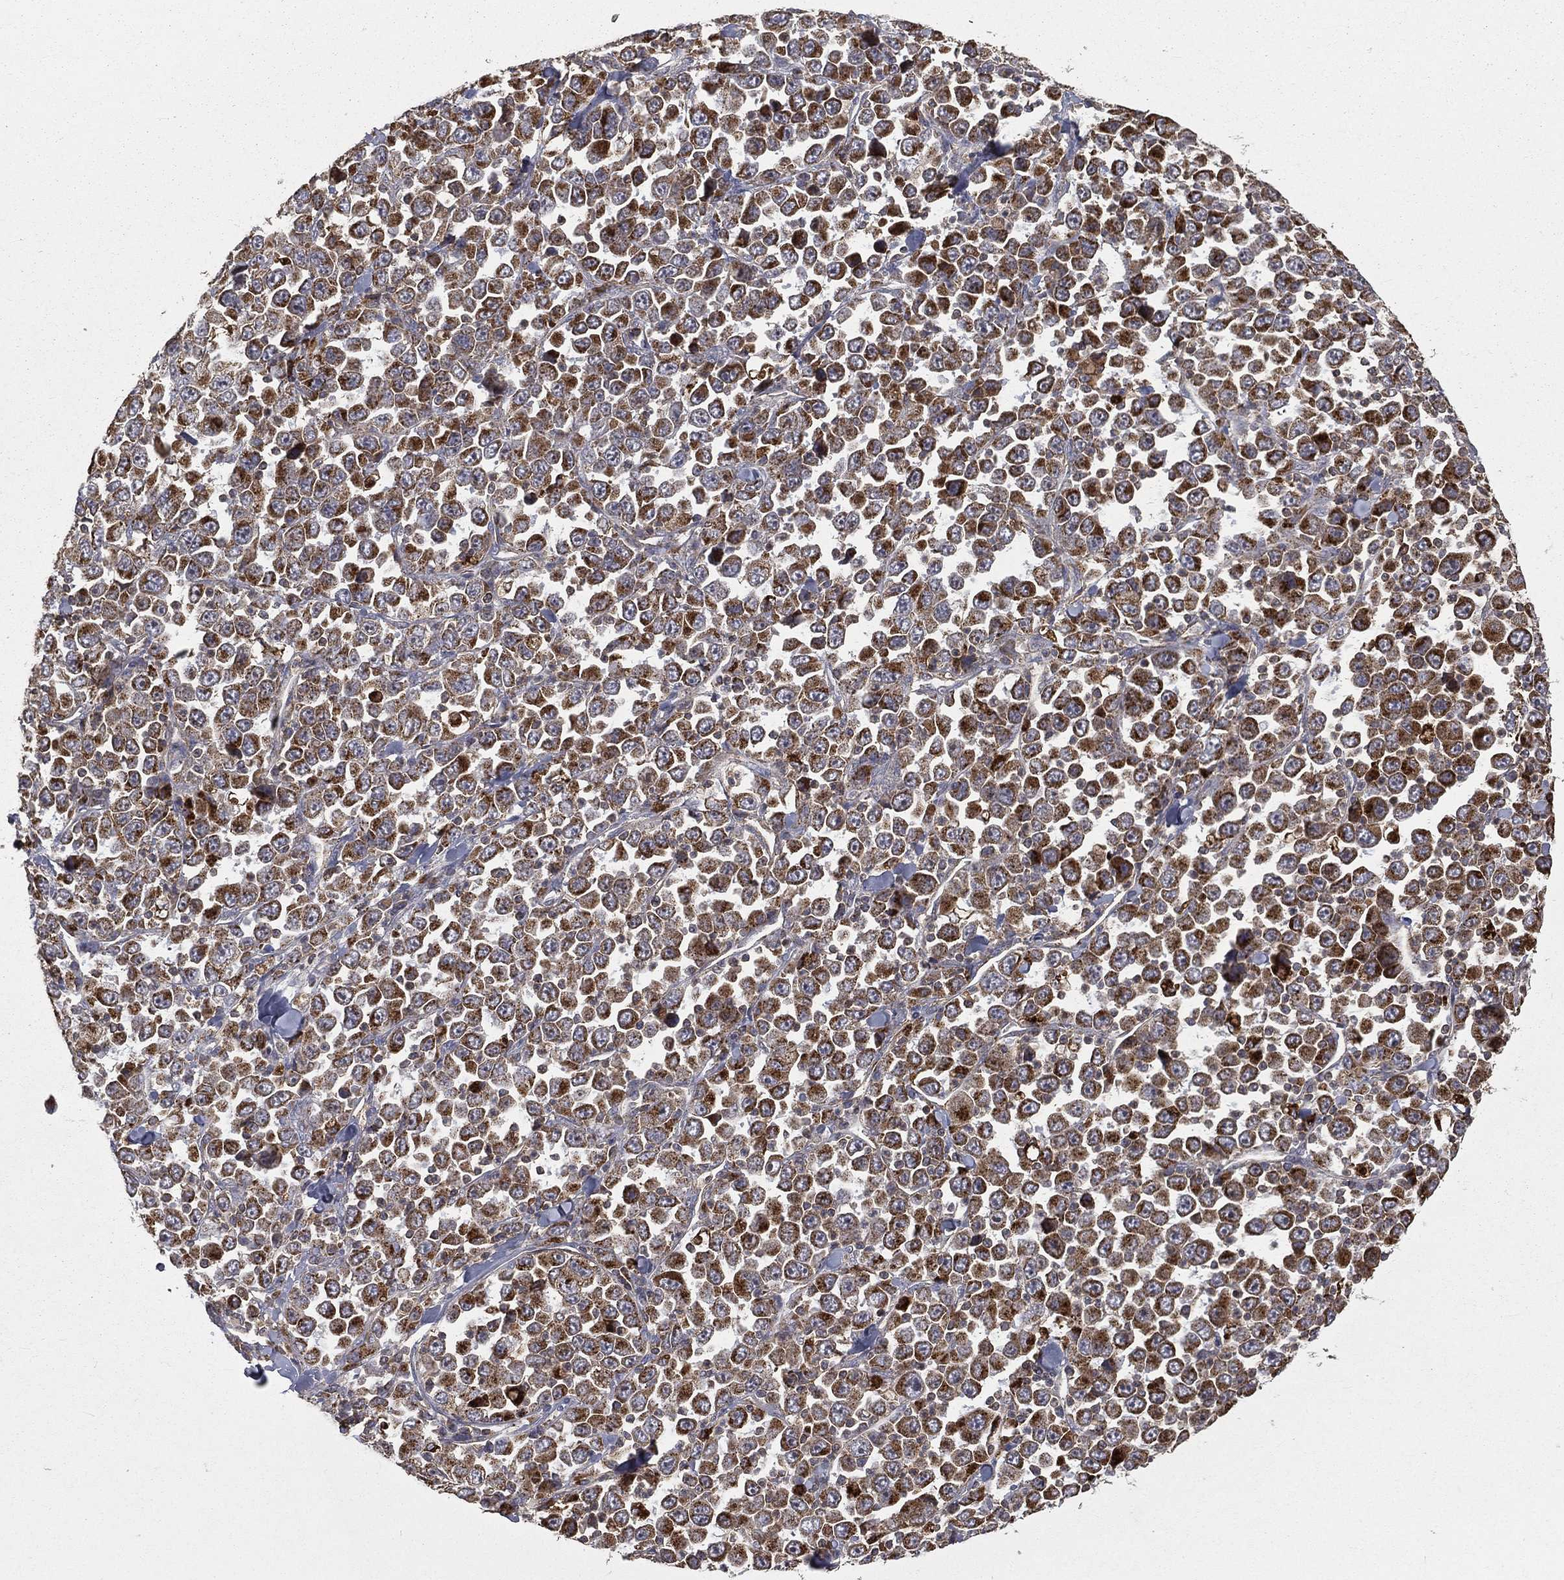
{"staining": {"intensity": "strong", "quantity": "25%-75%", "location": "cytoplasmic/membranous"}, "tissue": "stomach cancer", "cell_type": "Tumor cells", "image_type": "cancer", "snomed": [{"axis": "morphology", "description": "Normal tissue, NOS"}, {"axis": "morphology", "description": "Adenocarcinoma, NOS"}, {"axis": "topography", "description": "Stomach, upper"}, {"axis": "topography", "description": "Stomach"}], "caption": "Stomach cancer (adenocarcinoma) was stained to show a protein in brown. There is high levels of strong cytoplasmic/membranous positivity in about 25%-75% of tumor cells.", "gene": "RIN3", "patient": {"sex": "male", "age": 59}}